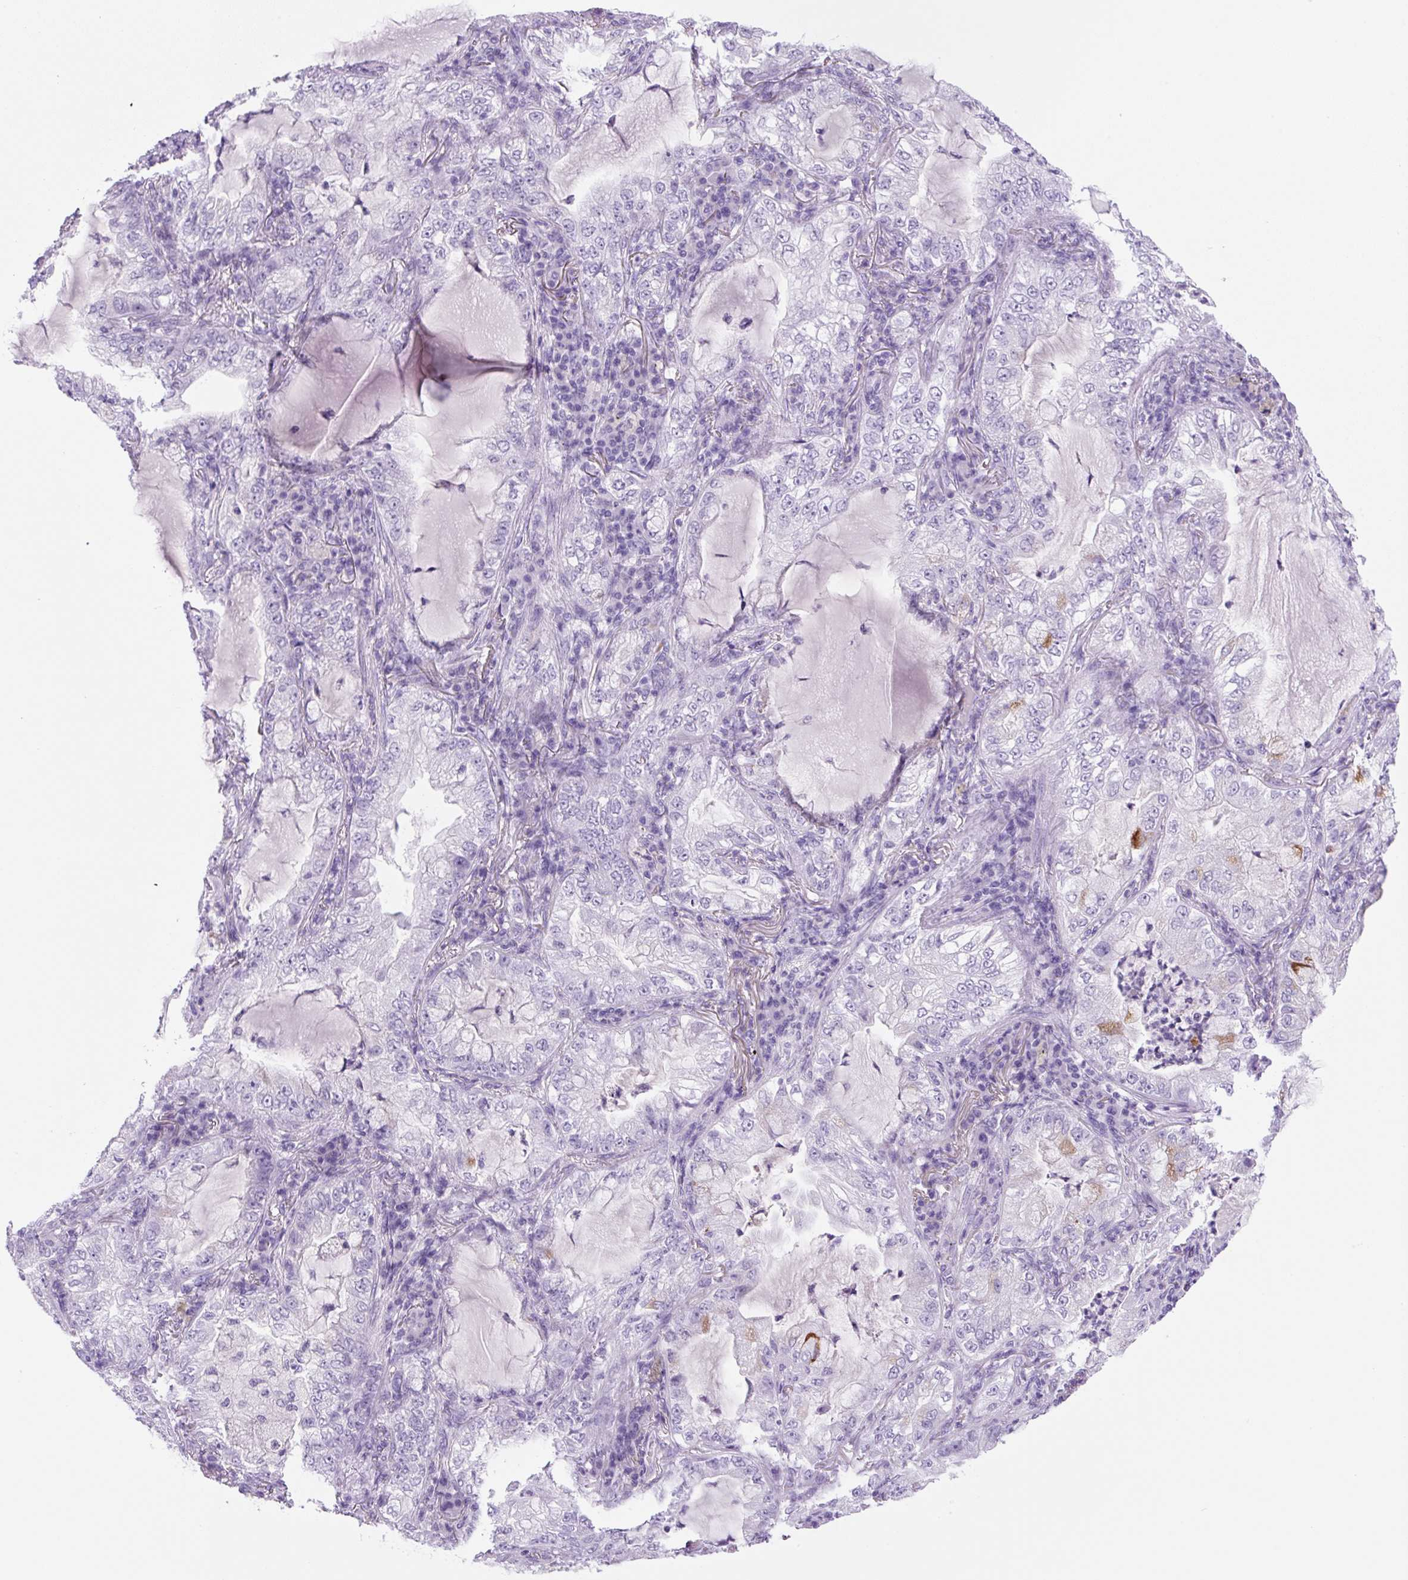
{"staining": {"intensity": "negative", "quantity": "none", "location": "none"}, "tissue": "lung cancer", "cell_type": "Tumor cells", "image_type": "cancer", "snomed": [{"axis": "morphology", "description": "Adenocarcinoma, NOS"}, {"axis": "topography", "description": "Lung"}], "caption": "A photomicrograph of human adenocarcinoma (lung) is negative for staining in tumor cells. (DAB IHC with hematoxylin counter stain).", "gene": "PRRT1", "patient": {"sex": "female", "age": 73}}